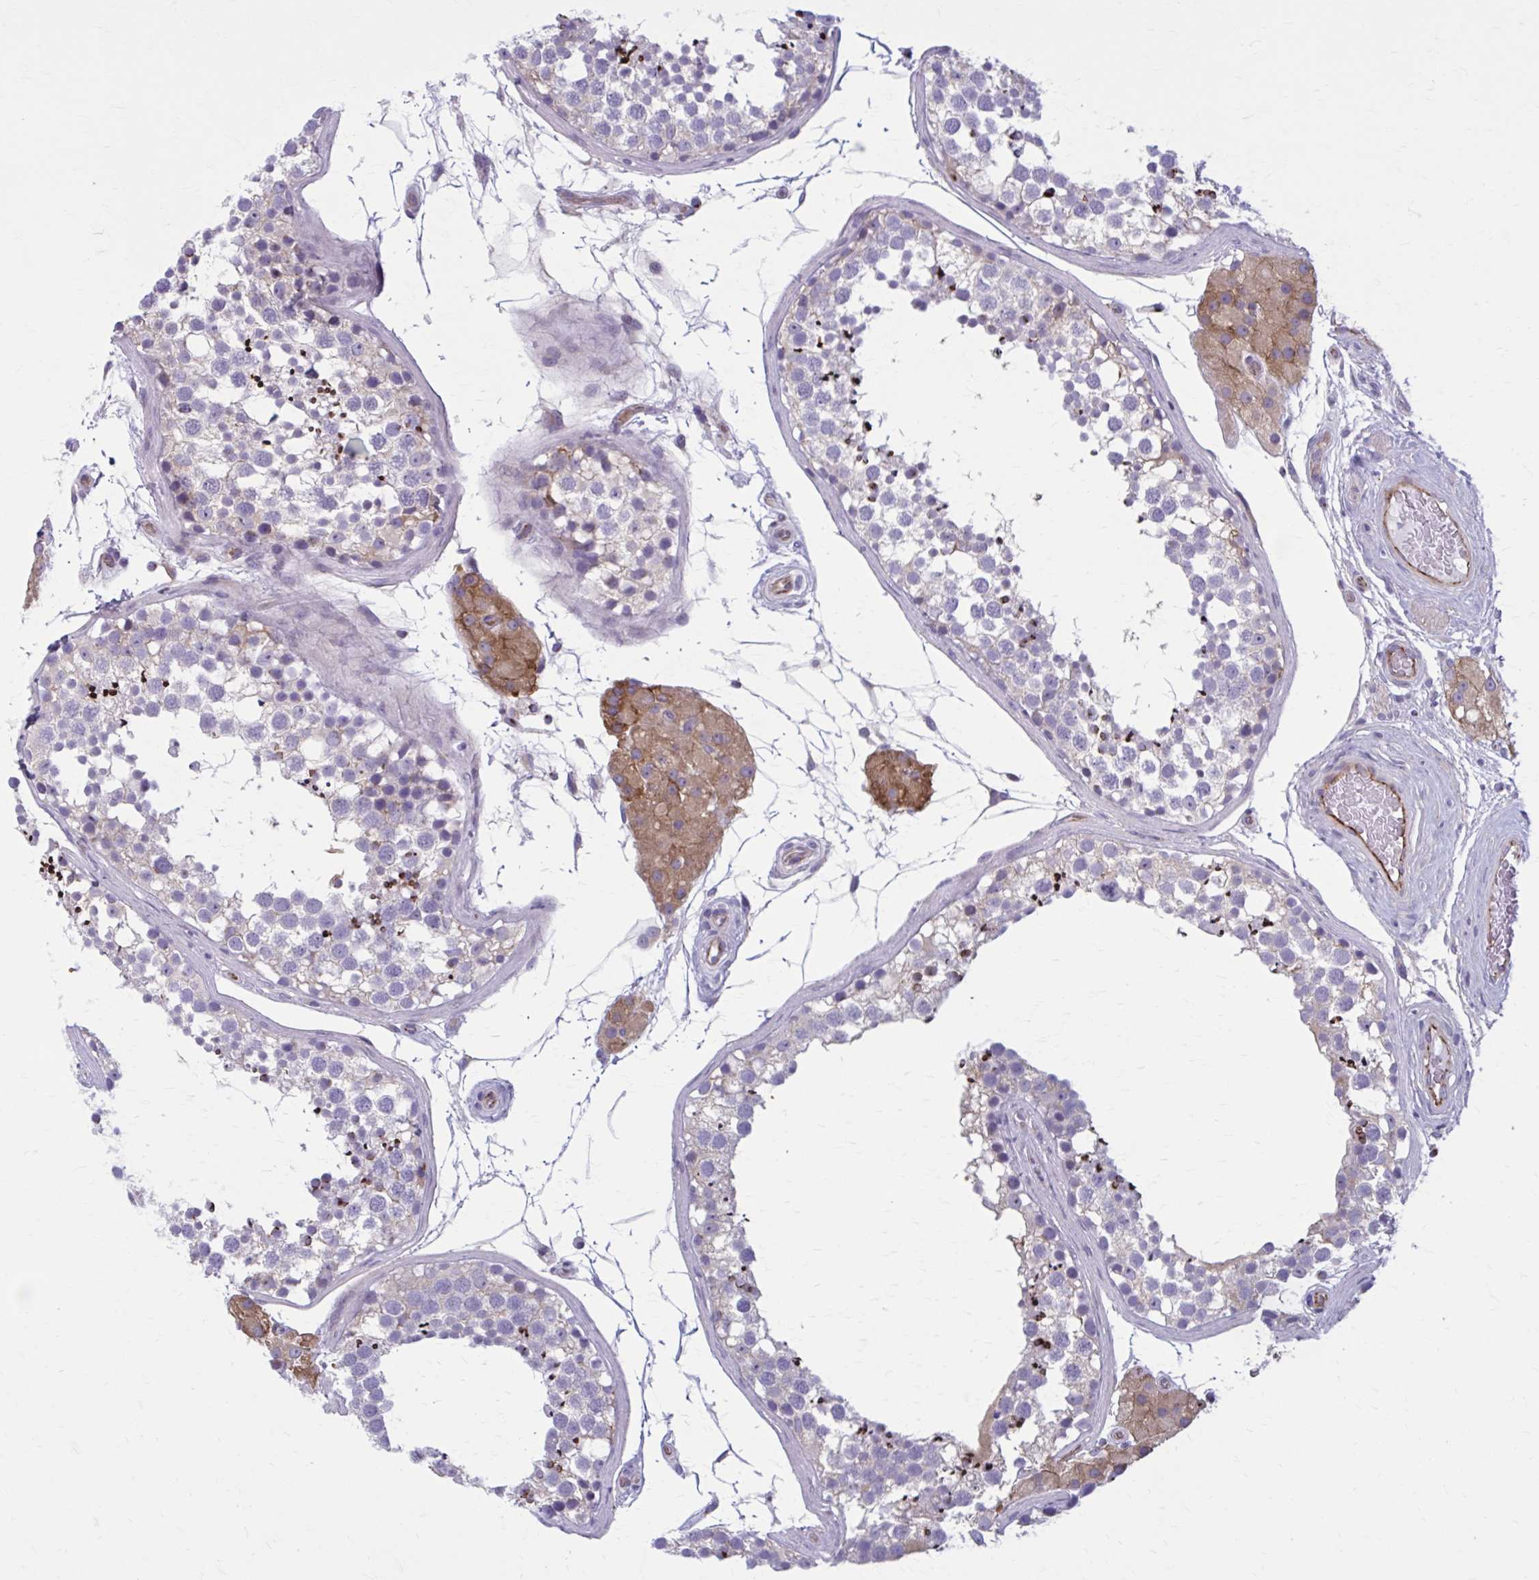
{"staining": {"intensity": "strong", "quantity": "<25%", "location": "cytoplasmic/membranous"}, "tissue": "testis", "cell_type": "Cells in seminiferous ducts", "image_type": "normal", "snomed": [{"axis": "morphology", "description": "Normal tissue, NOS"}, {"axis": "morphology", "description": "Seminoma, NOS"}, {"axis": "topography", "description": "Testis"}], "caption": "Immunohistochemistry micrograph of normal testis stained for a protein (brown), which demonstrates medium levels of strong cytoplasmic/membranous positivity in about <25% of cells in seminiferous ducts.", "gene": "ZDHHC7", "patient": {"sex": "male", "age": 65}}